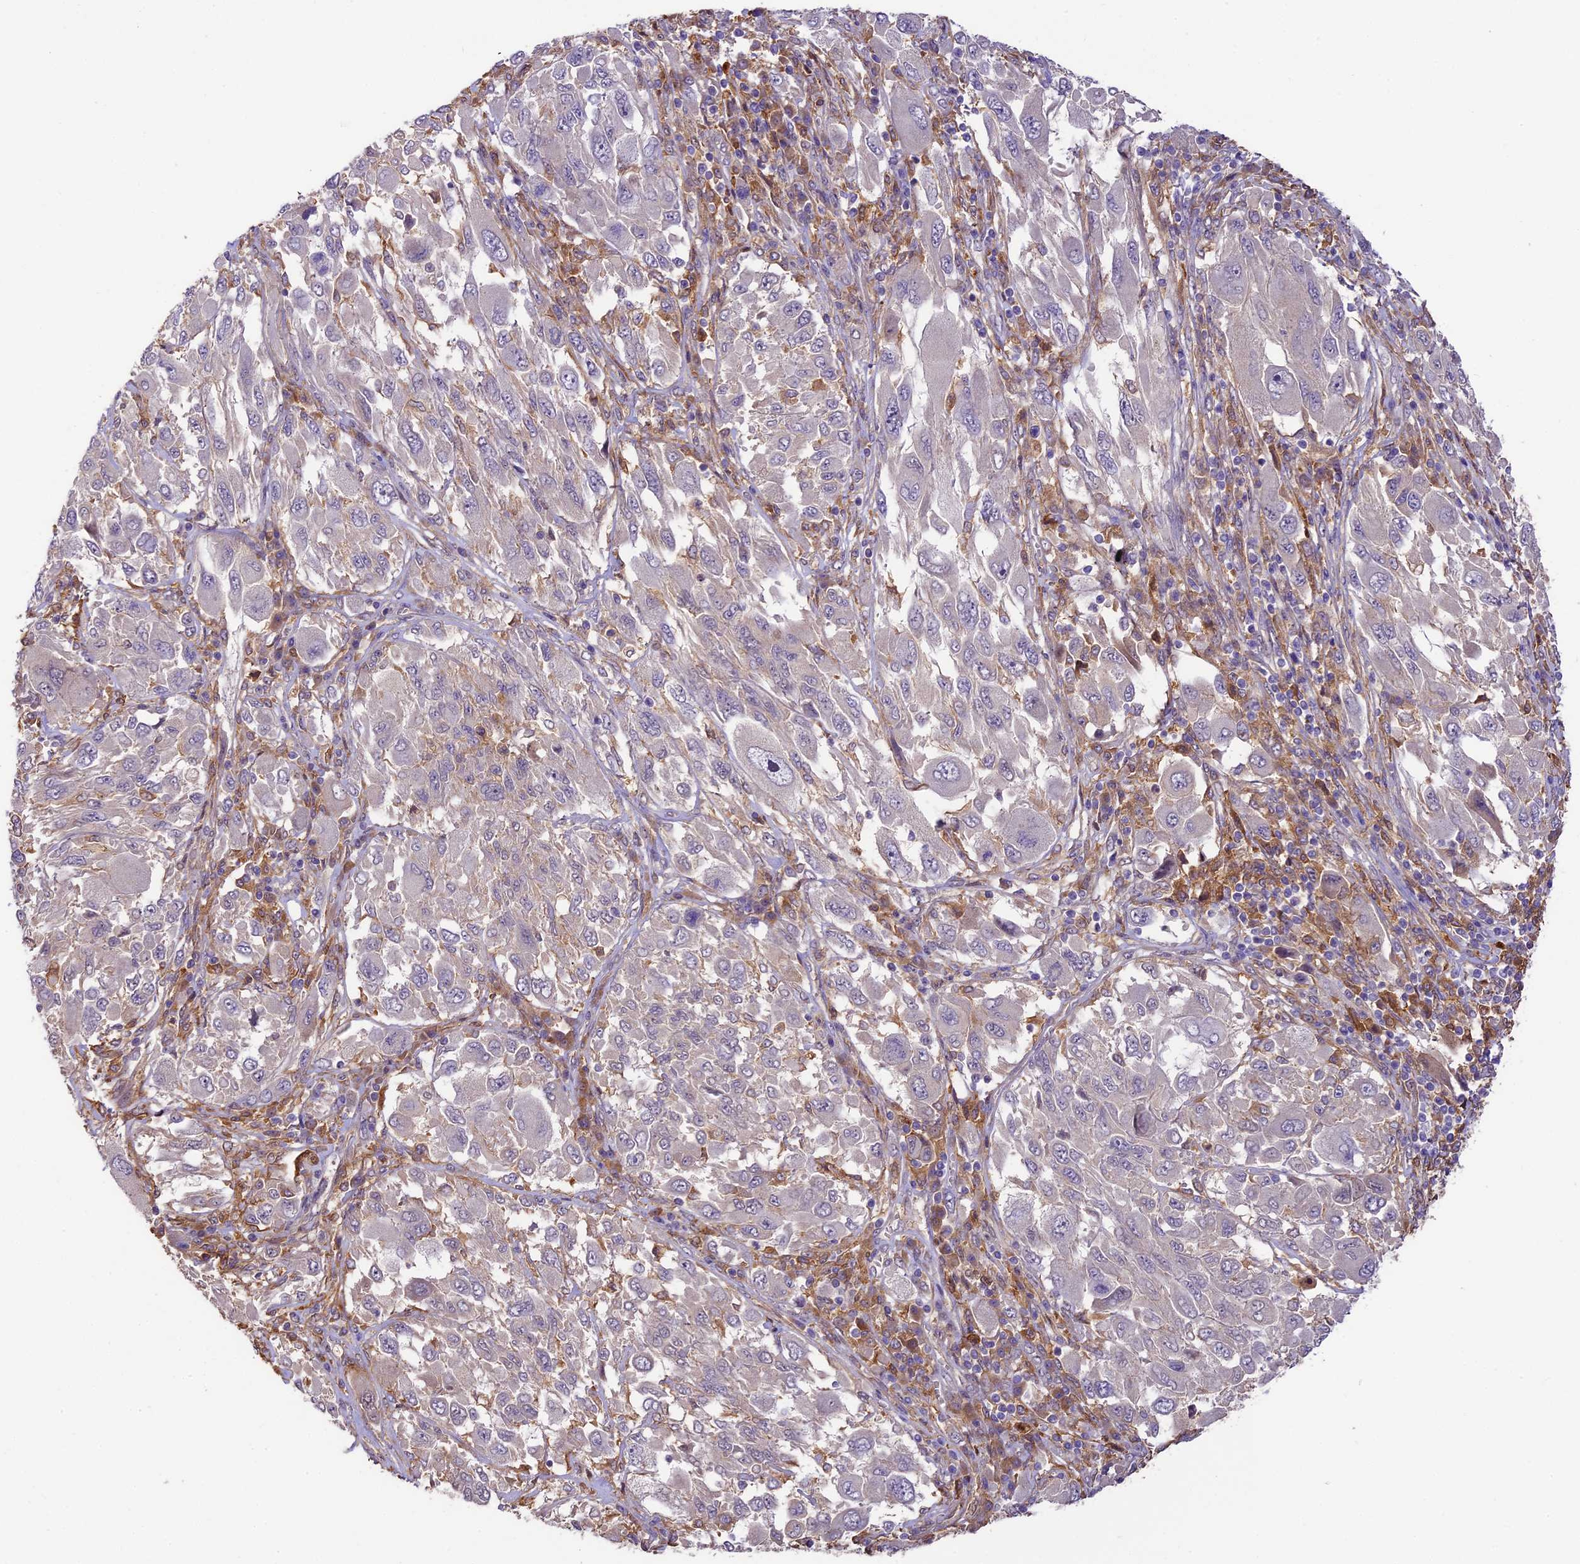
{"staining": {"intensity": "negative", "quantity": "none", "location": "none"}, "tissue": "melanoma", "cell_type": "Tumor cells", "image_type": "cancer", "snomed": [{"axis": "morphology", "description": "Malignant melanoma, NOS"}, {"axis": "topography", "description": "Skin"}], "caption": "An immunohistochemistry (IHC) photomicrograph of melanoma is shown. There is no staining in tumor cells of melanoma.", "gene": "NEK8", "patient": {"sex": "female", "age": 91}}